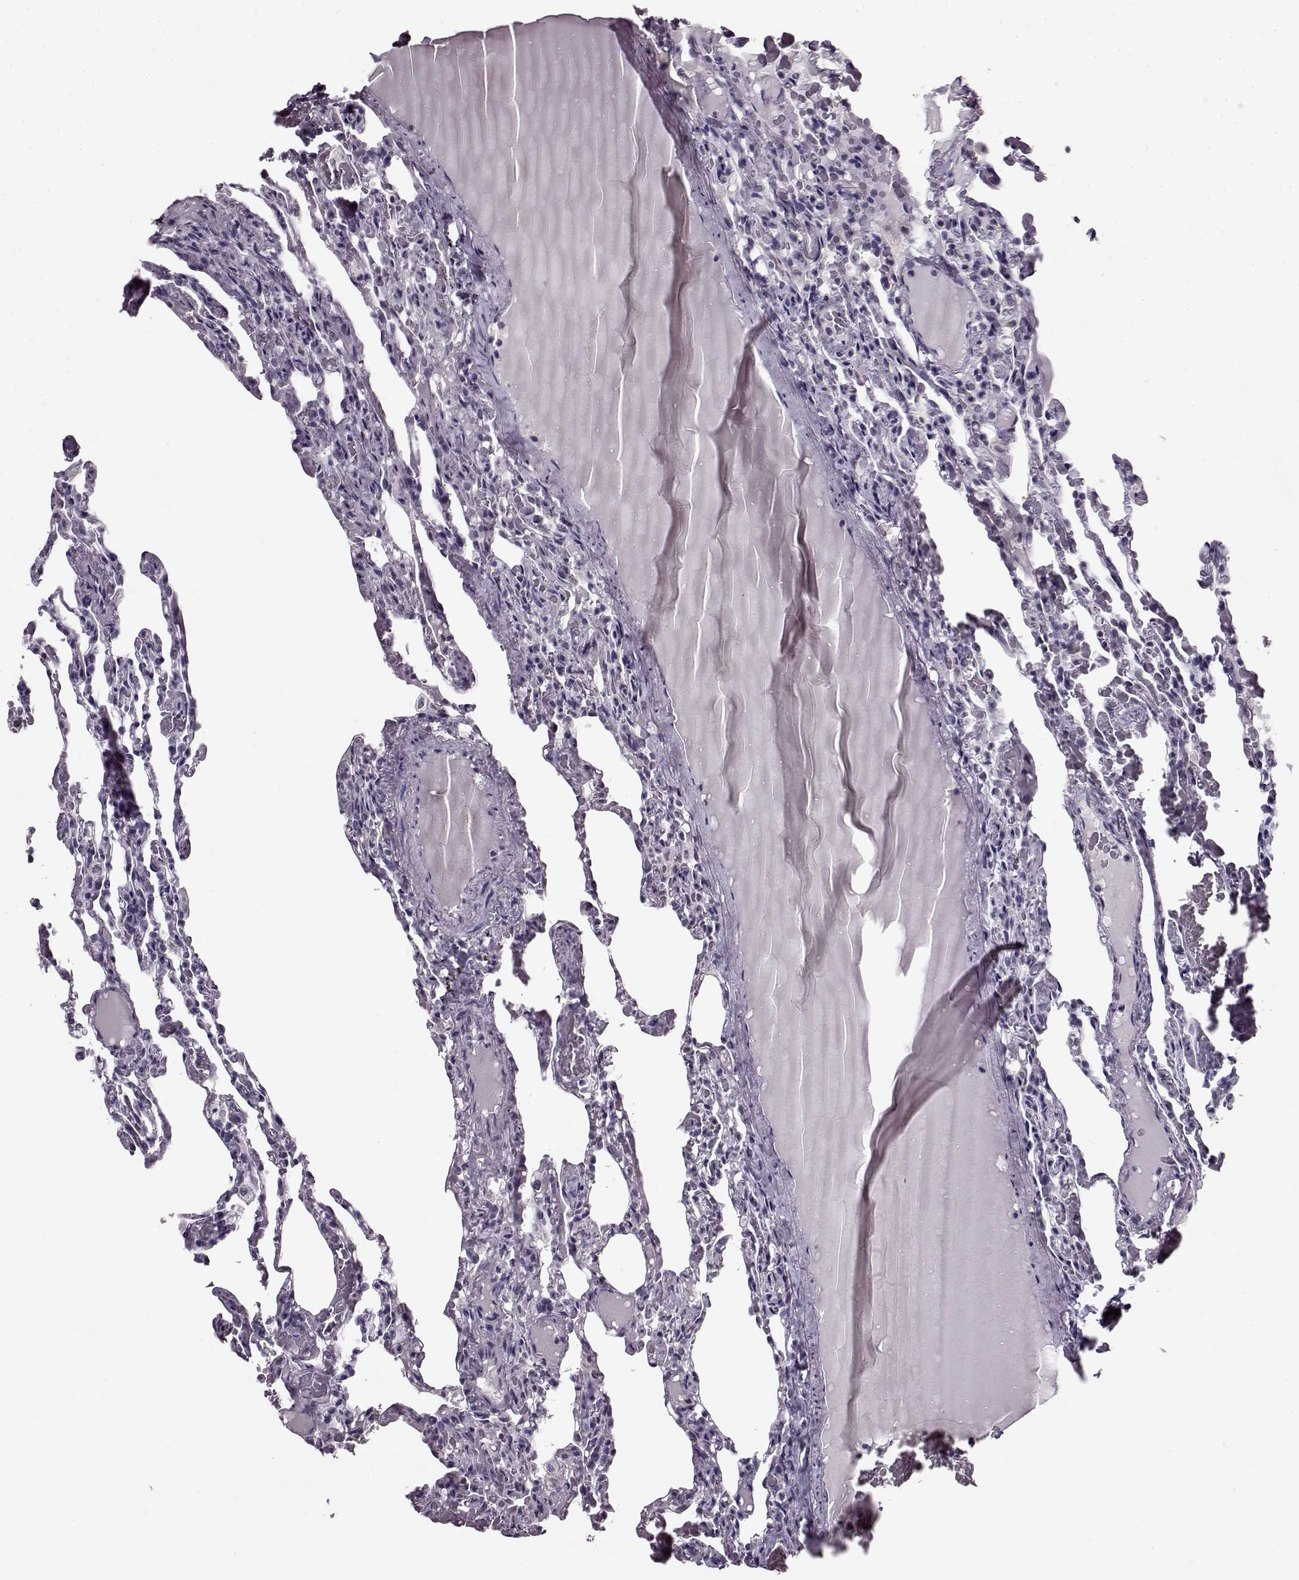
{"staining": {"intensity": "negative", "quantity": "none", "location": "none"}, "tissue": "lung", "cell_type": "Alveolar cells", "image_type": "normal", "snomed": [{"axis": "morphology", "description": "Normal tissue, NOS"}, {"axis": "topography", "description": "Lung"}], "caption": "Lung was stained to show a protein in brown. There is no significant staining in alveolar cells. (Brightfield microscopy of DAB (3,3'-diaminobenzidine) immunohistochemistry at high magnification).", "gene": "RP1L1", "patient": {"sex": "female", "age": 43}}